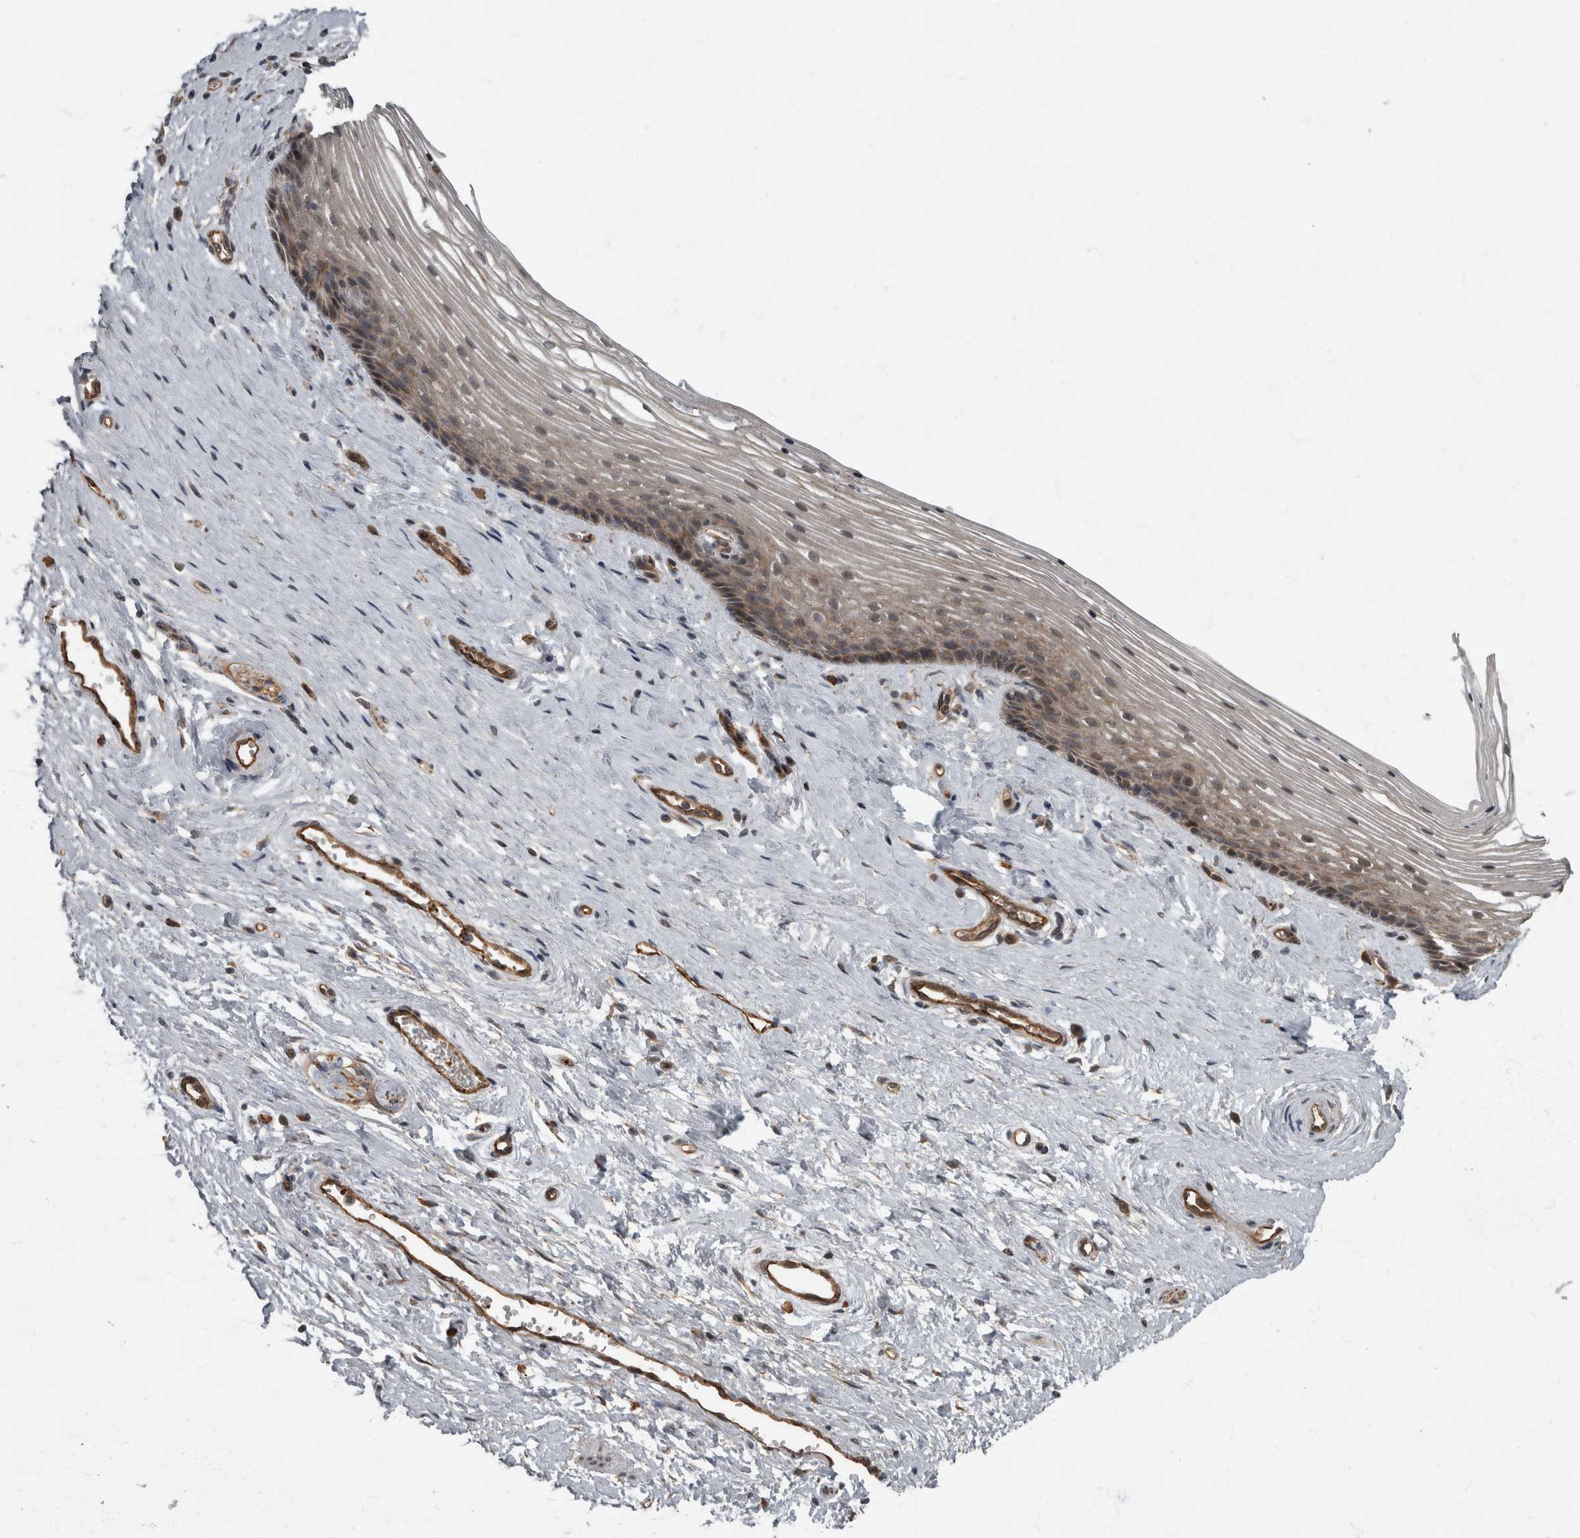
{"staining": {"intensity": "weak", "quantity": "25%-75%", "location": "cytoplasmic/membranous"}, "tissue": "vagina", "cell_type": "Squamous epithelial cells", "image_type": "normal", "snomed": [{"axis": "morphology", "description": "Normal tissue, NOS"}, {"axis": "topography", "description": "Vagina"}], "caption": "Unremarkable vagina was stained to show a protein in brown. There is low levels of weak cytoplasmic/membranous expression in about 25%-75% of squamous epithelial cells. The protein is shown in brown color, while the nuclei are stained blue.", "gene": "VEGFD", "patient": {"sex": "female", "age": 46}}